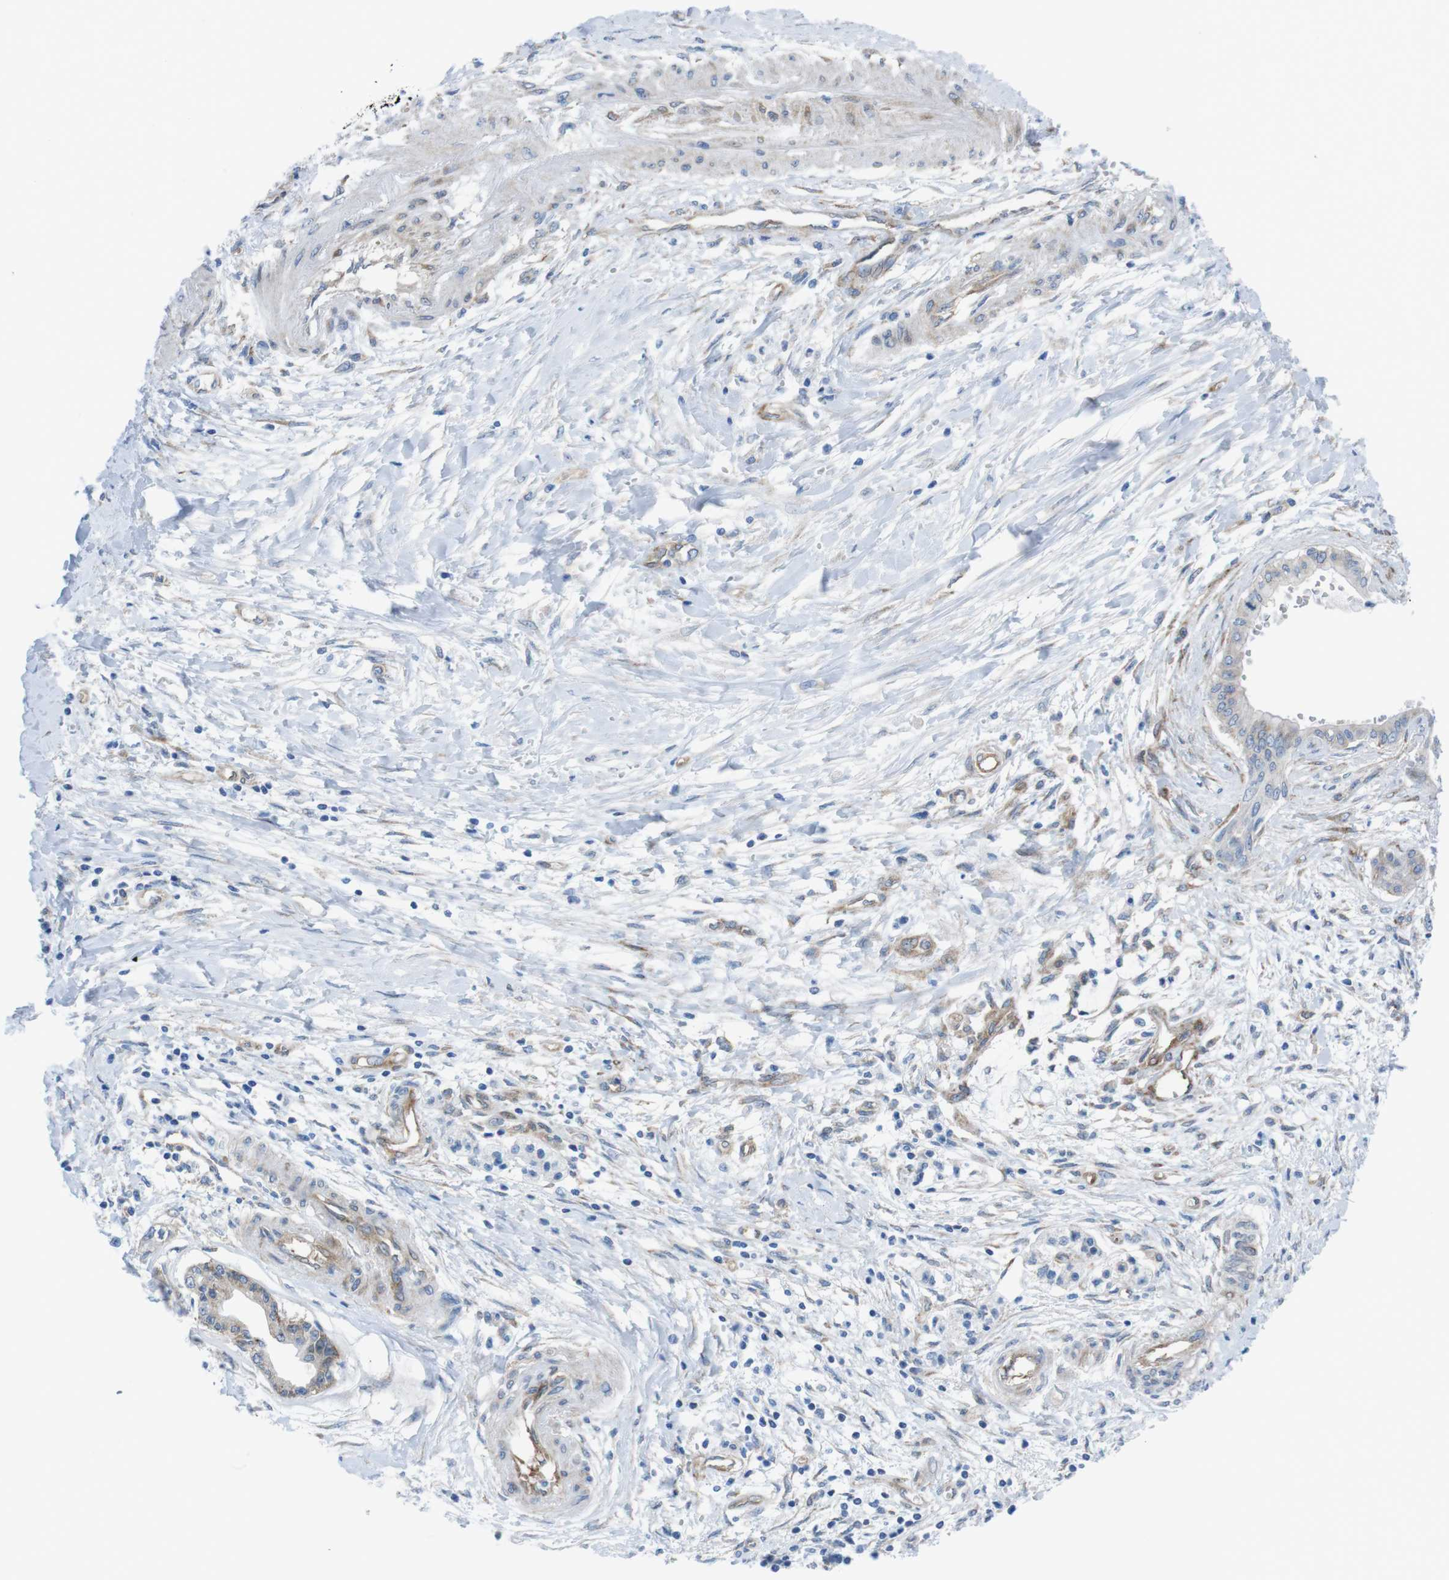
{"staining": {"intensity": "negative", "quantity": "none", "location": "none"}, "tissue": "pancreatic cancer", "cell_type": "Tumor cells", "image_type": "cancer", "snomed": [{"axis": "morphology", "description": "Adenocarcinoma, NOS"}, {"axis": "topography", "description": "Pancreas"}], "caption": "Tumor cells are negative for brown protein staining in adenocarcinoma (pancreatic).", "gene": "DIAPH2", "patient": {"sex": "male", "age": 56}}